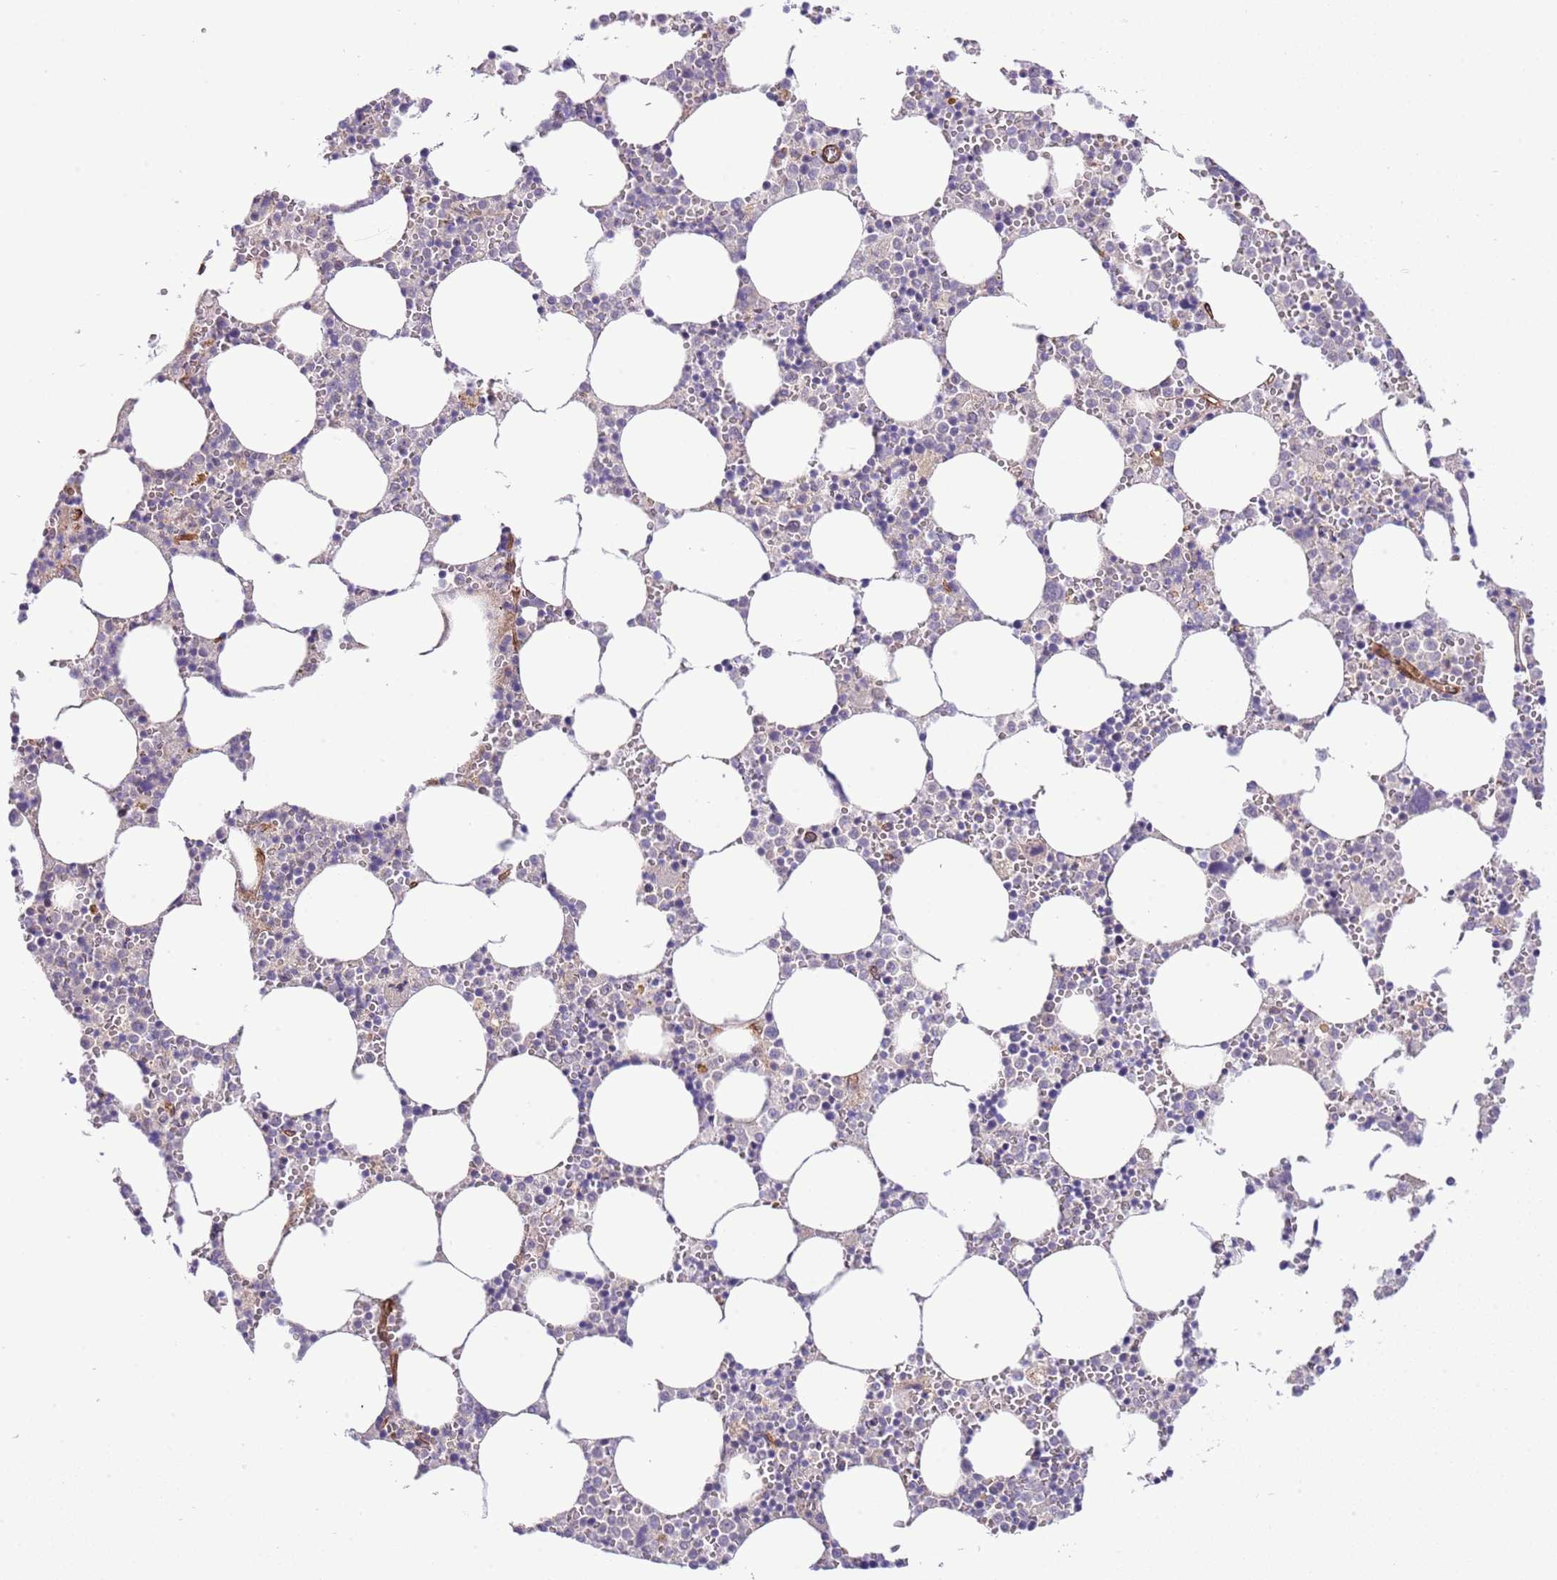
{"staining": {"intensity": "negative", "quantity": "none", "location": "none"}, "tissue": "bone marrow", "cell_type": "Hematopoietic cells", "image_type": "normal", "snomed": [{"axis": "morphology", "description": "Normal tissue, NOS"}, {"axis": "topography", "description": "Bone marrow"}], "caption": "IHC of unremarkable human bone marrow demonstrates no staining in hematopoietic cells.", "gene": "NEK3", "patient": {"sex": "female", "age": 64}}